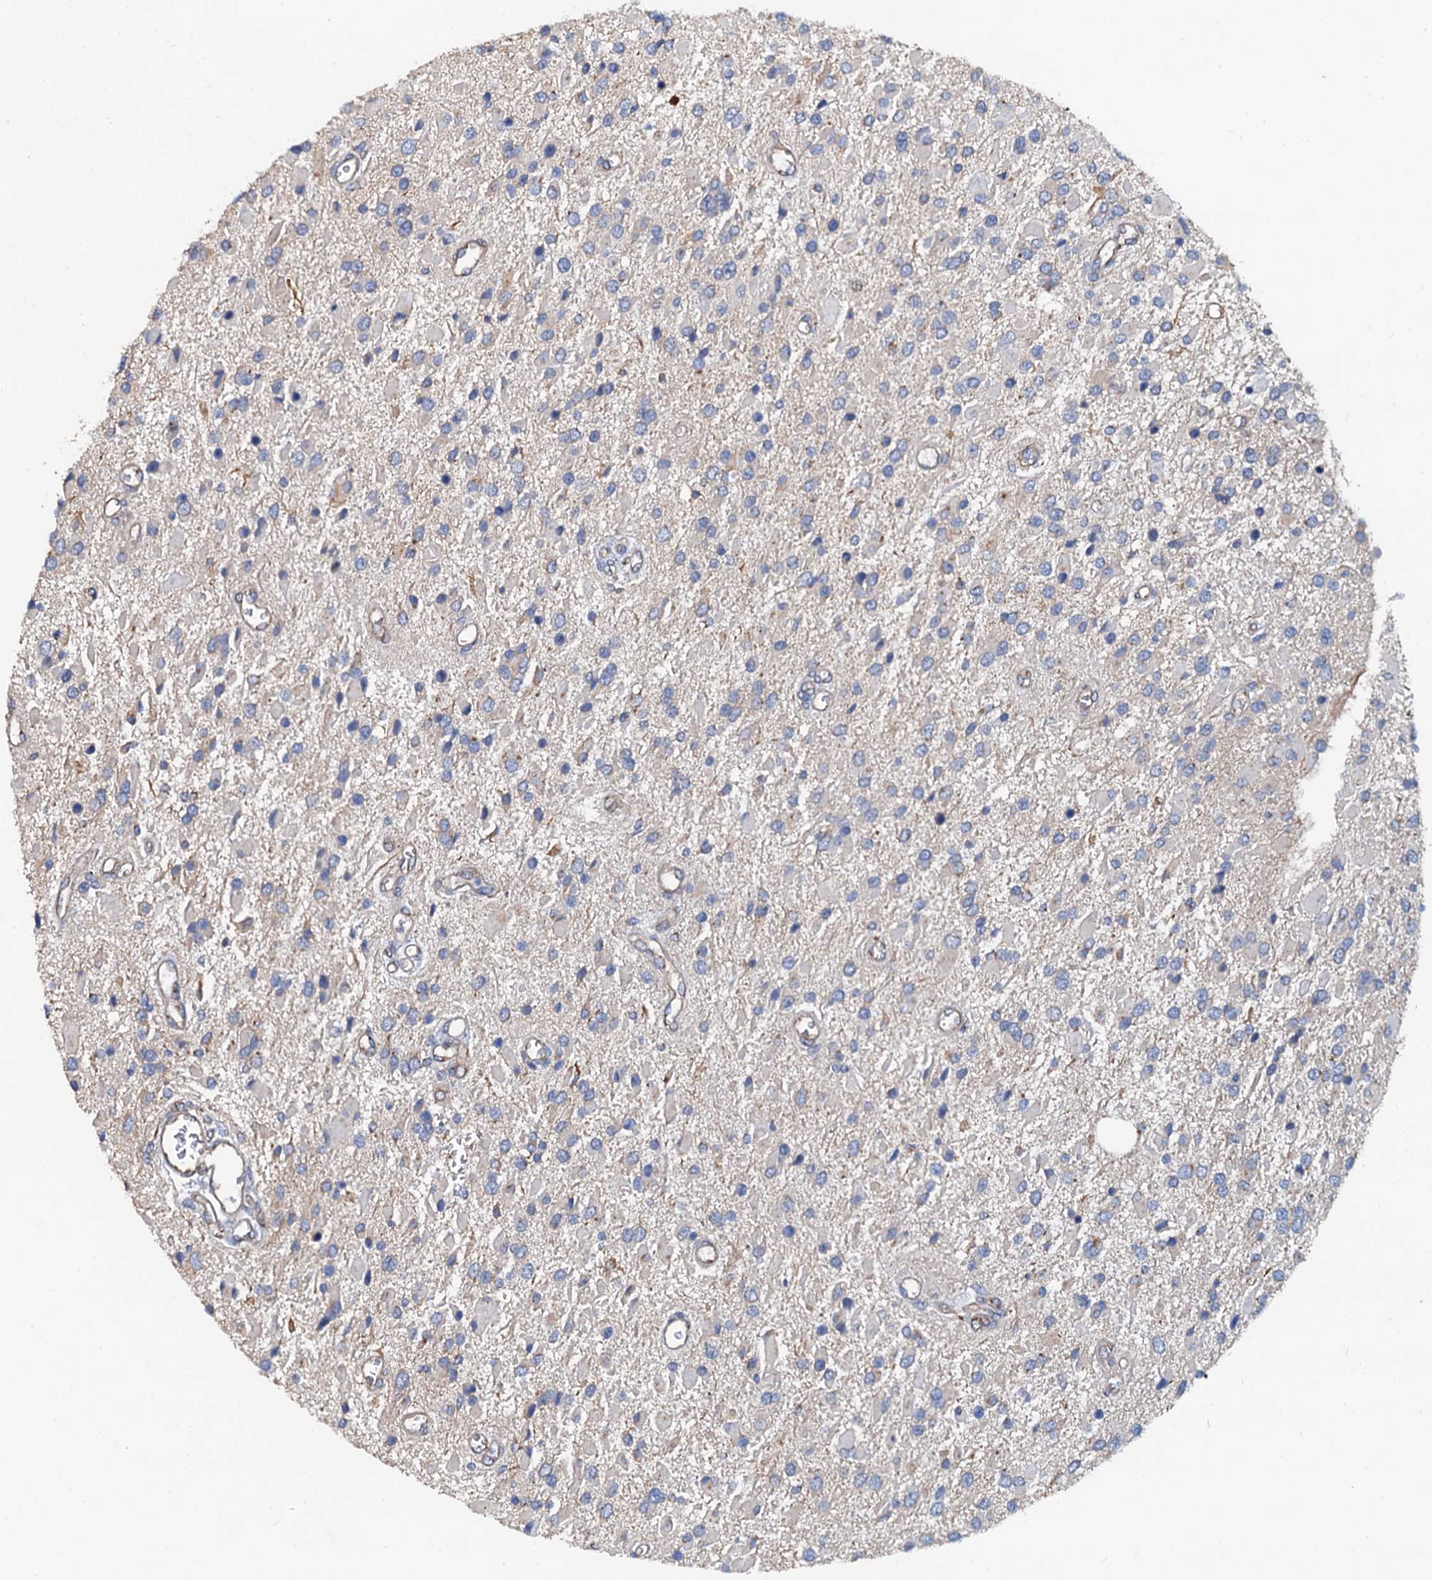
{"staining": {"intensity": "negative", "quantity": "none", "location": "none"}, "tissue": "glioma", "cell_type": "Tumor cells", "image_type": "cancer", "snomed": [{"axis": "morphology", "description": "Glioma, malignant, High grade"}, {"axis": "topography", "description": "Brain"}], "caption": "Protein analysis of malignant high-grade glioma shows no significant staining in tumor cells.", "gene": "NGRN", "patient": {"sex": "male", "age": 53}}